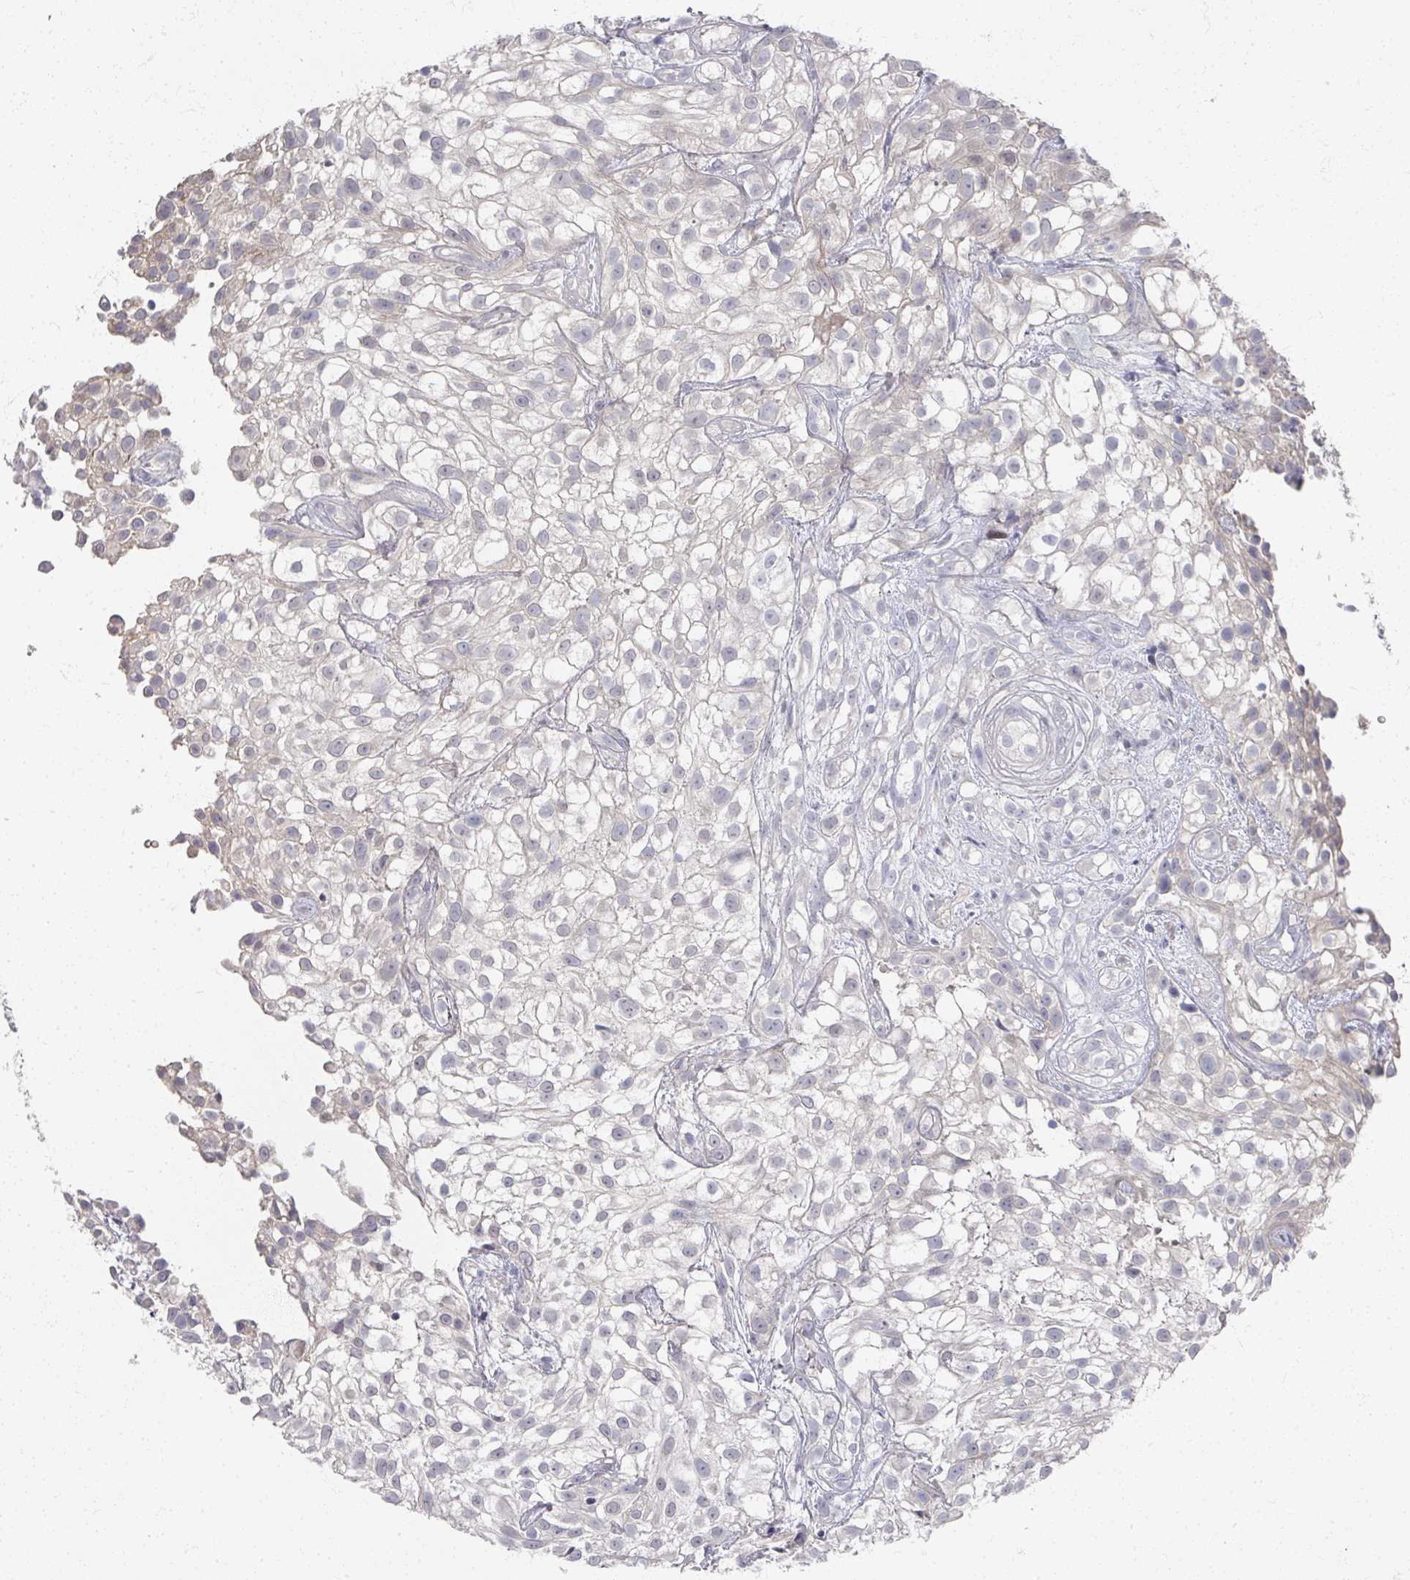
{"staining": {"intensity": "negative", "quantity": "none", "location": "none"}, "tissue": "urothelial cancer", "cell_type": "Tumor cells", "image_type": "cancer", "snomed": [{"axis": "morphology", "description": "Urothelial carcinoma, High grade"}, {"axis": "topography", "description": "Urinary bladder"}], "caption": "High power microscopy image of an immunohistochemistry image of urothelial cancer, revealing no significant positivity in tumor cells. (Immunohistochemistry (ihc), brightfield microscopy, high magnification).", "gene": "TTYH3", "patient": {"sex": "male", "age": 56}}